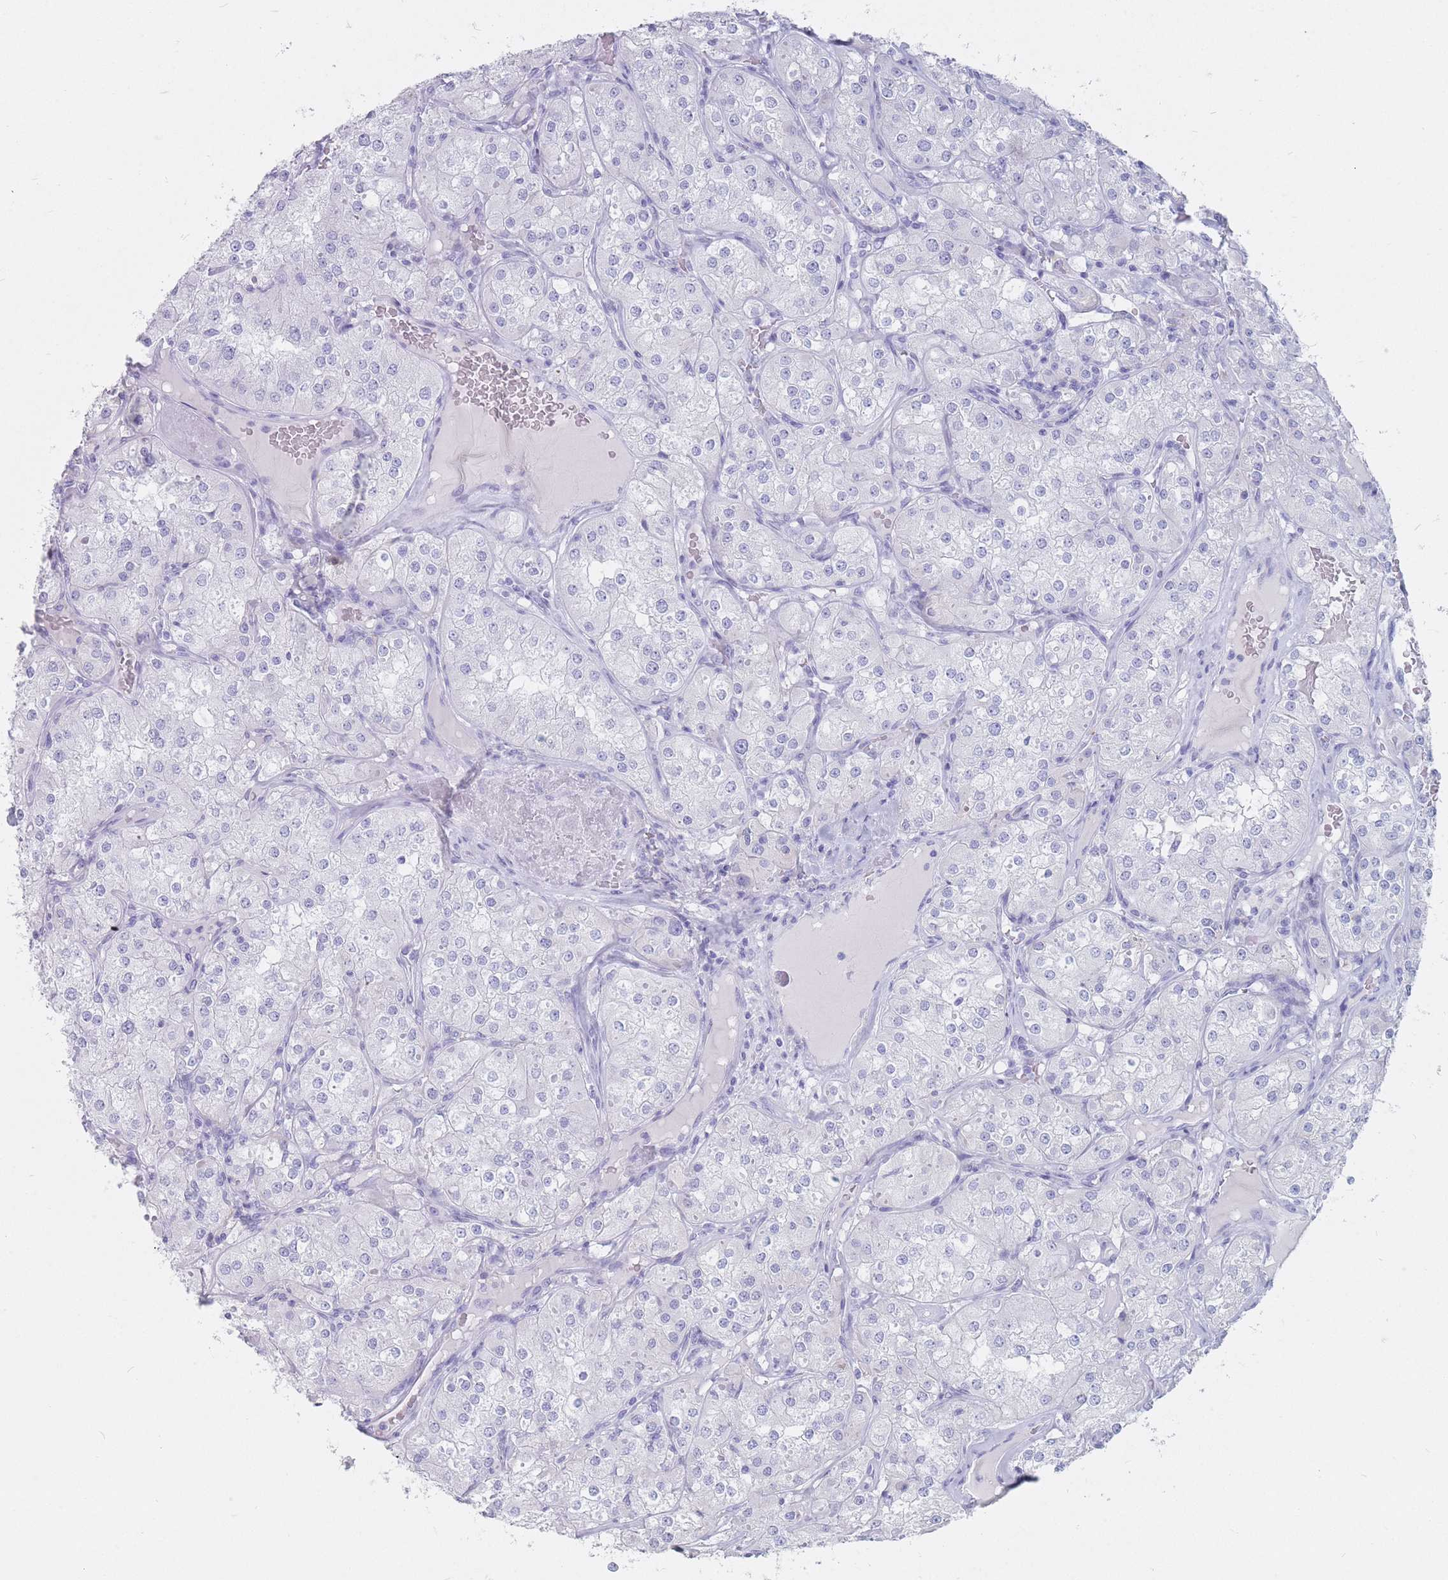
{"staining": {"intensity": "negative", "quantity": "none", "location": "none"}, "tissue": "renal cancer", "cell_type": "Tumor cells", "image_type": "cancer", "snomed": [{"axis": "morphology", "description": "Adenocarcinoma, NOS"}, {"axis": "topography", "description": "Kidney"}], "caption": "Immunohistochemistry (IHC) histopathology image of neoplastic tissue: human renal cancer stained with DAB (3,3'-diaminobenzidine) reveals no significant protein positivity in tumor cells.", "gene": "ST3GAL5", "patient": {"sex": "male", "age": 77}}